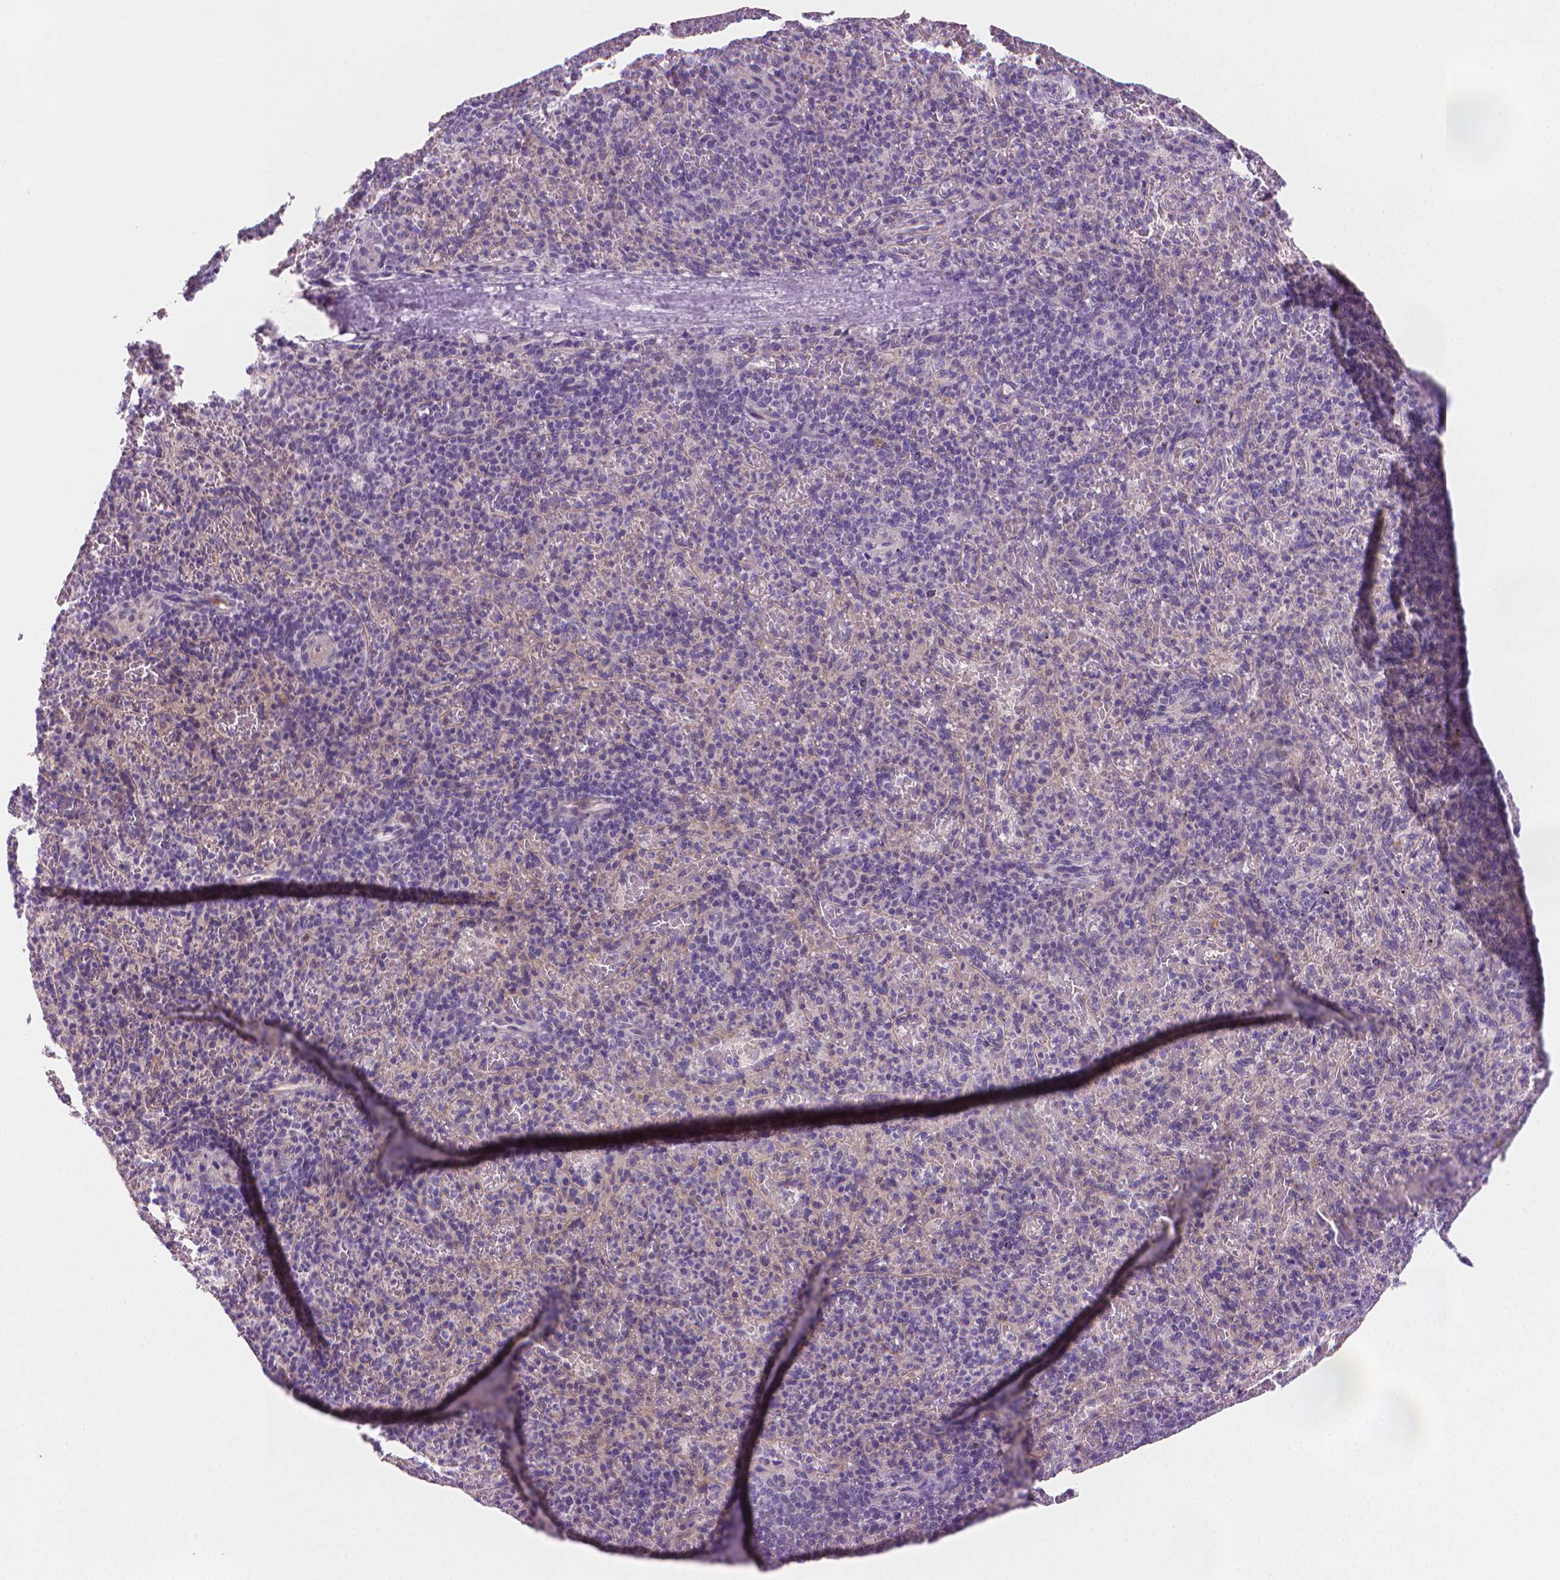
{"staining": {"intensity": "negative", "quantity": "none", "location": "none"}, "tissue": "spleen", "cell_type": "Cells in red pulp", "image_type": "normal", "snomed": [{"axis": "morphology", "description": "Normal tissue, NOS"}, {"axis": "topography", "description": "Spleen"}], "caption": "Immunohistochemical staining of benign human spleen reveals no significant staining in cells in red pulp.", "gene": "CLXN", "patient": {"sex": "female", "age": 74}}